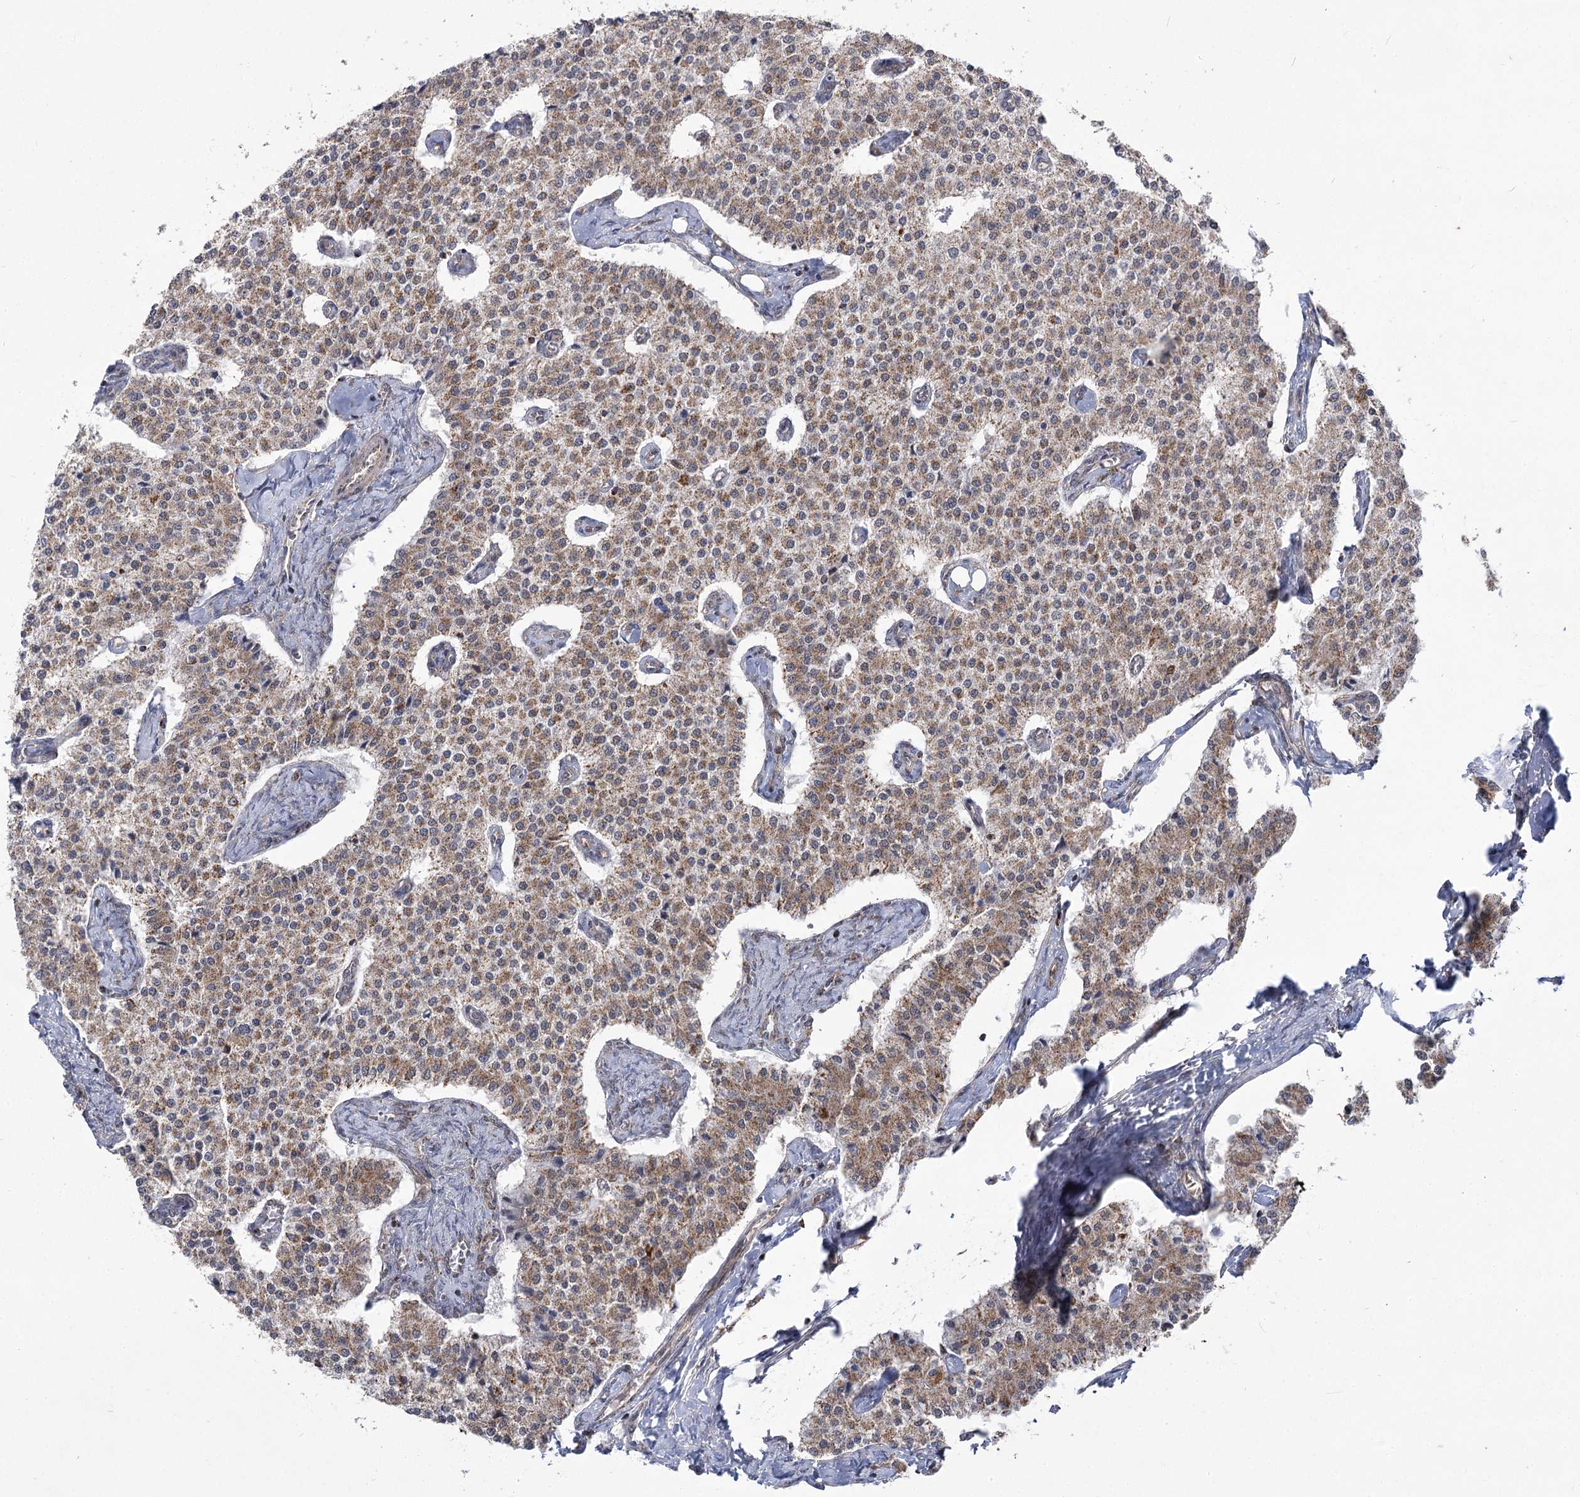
{"staining": {"intensity": "moderate", "quantity": ">75%", "location": "cytoplasmic/membranous"}, "tissue": "carcinoid", "cell_type": "Tumor cells", "image_type": "cancer", "snomed": [{"axis": "morphology", "description": "Carcinoid, malignant, NOS"}, {"axis": "topography", "description": "Colon"}], "caption": "A high-resolution histopathology image shows IHC staining of carcinoid (malignant), which reveals moderate cytoplasmic/membranous expression in approximately >75% of tumor cells.", "gene": "SLC4A1AP", "patient": {"sex": "female", "age": 52}}